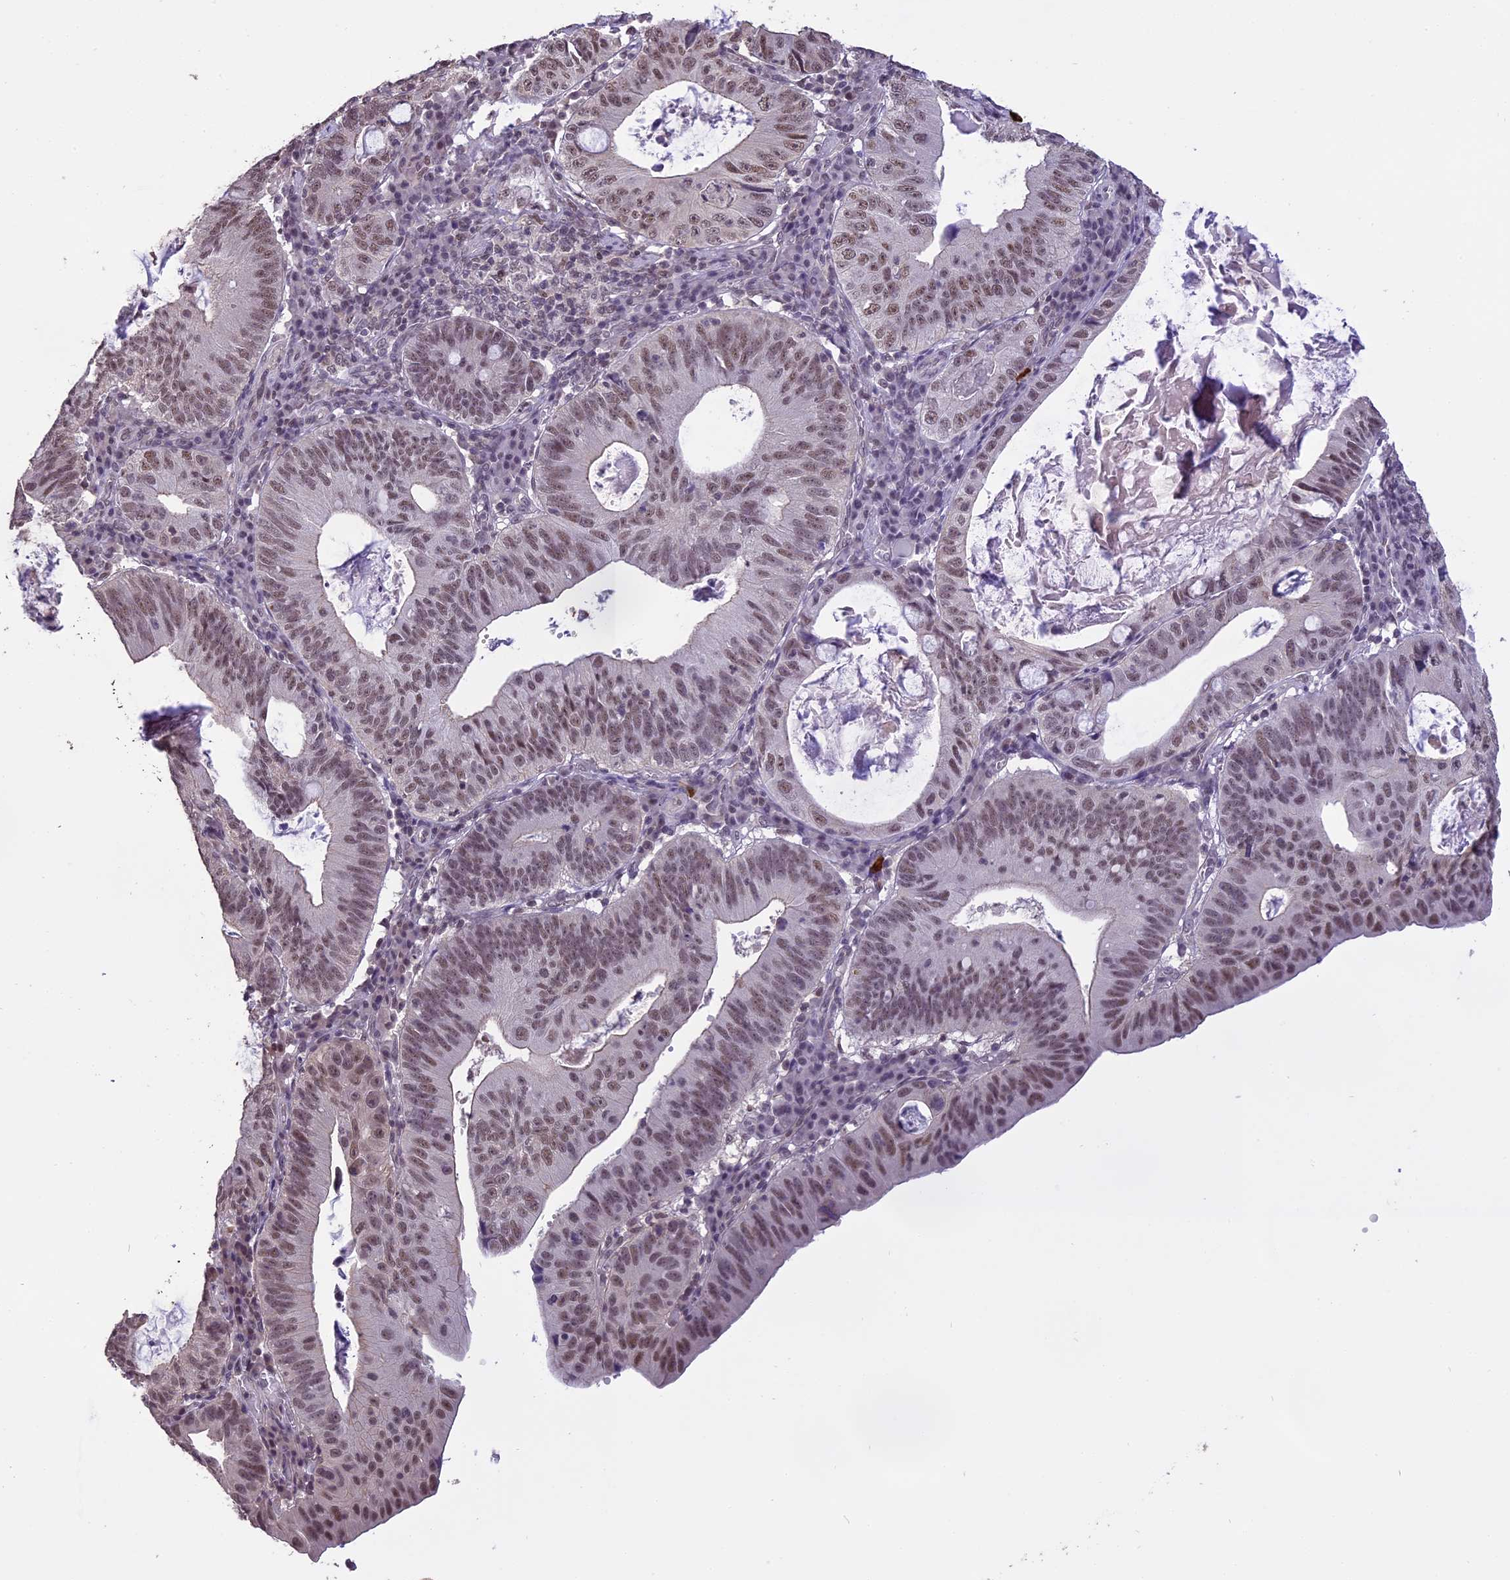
{"staining": {"intensity": "moderate", "quantity": ">75%", "location": "nuclear"}, "tissue": "stomach cancer", "cell_type": "Tumor cells", "image_type": "cancer", "snomed": [{"axis": "morphology", "description": "Adenocarcinoma, NOS"}, {"axis": "topography", "description": "Stomach"}], "caption": "Stomach cancer (adenocarcinoma) was stained to show a protein in brown. There is medium levels of moderate nuclear expression in about >75% of tumor cells.", "gene": "TIGD7", "patient": {"sex": "male", "age": 59}}